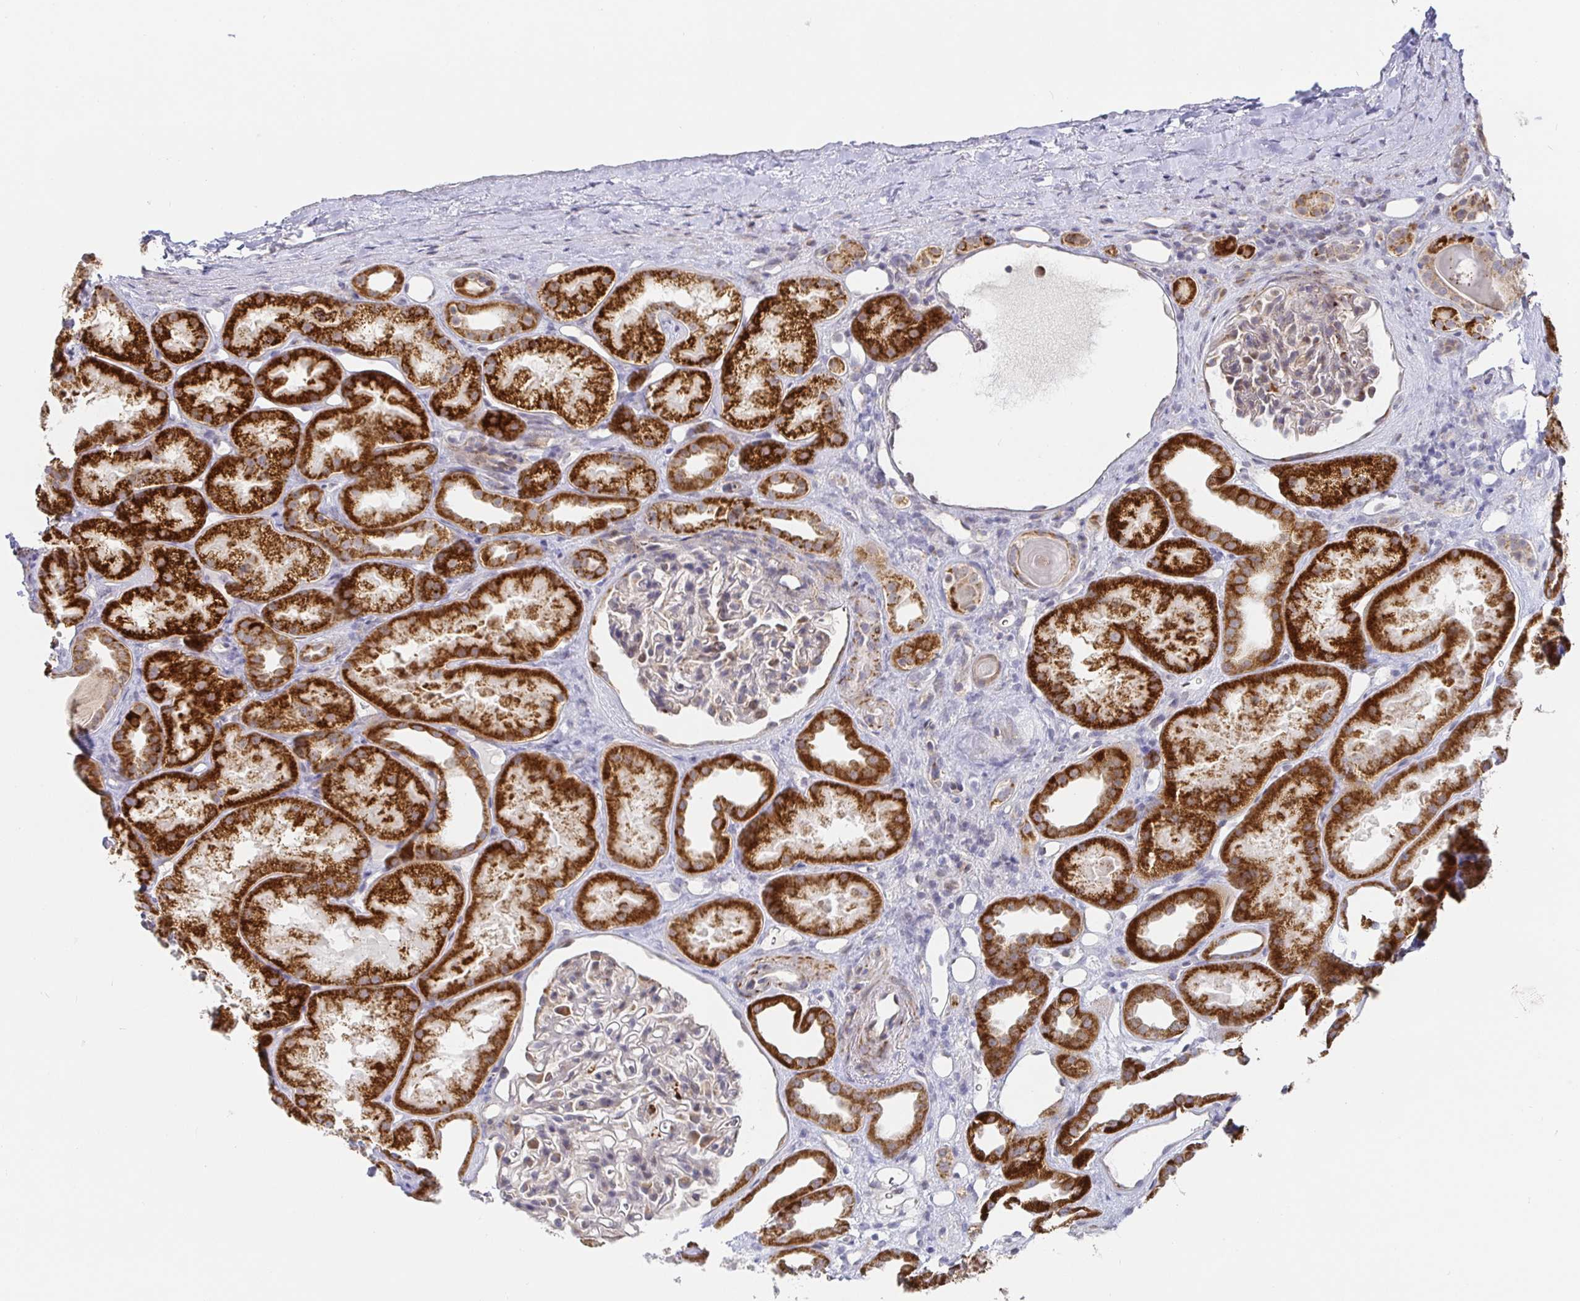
{"staining": {"intensity": "negative", "quantity": "none", "location": "none"}, "tissue": "kidney", "cell_type": "Cells in glomeruli", "image_type": "normal", "snomed": [{"axis": "morphology", "description": "Normal tissue, NOS"}, {"axis": "topography", "description": "Kidney"}], "caption": "IHC histopathology image of unremarkable kidney: human kidney stained with DAB shows no significant protein expression in cells in glomeruli.", "gene": "CIT", "patient": {"sex": "male", "age": 61}}